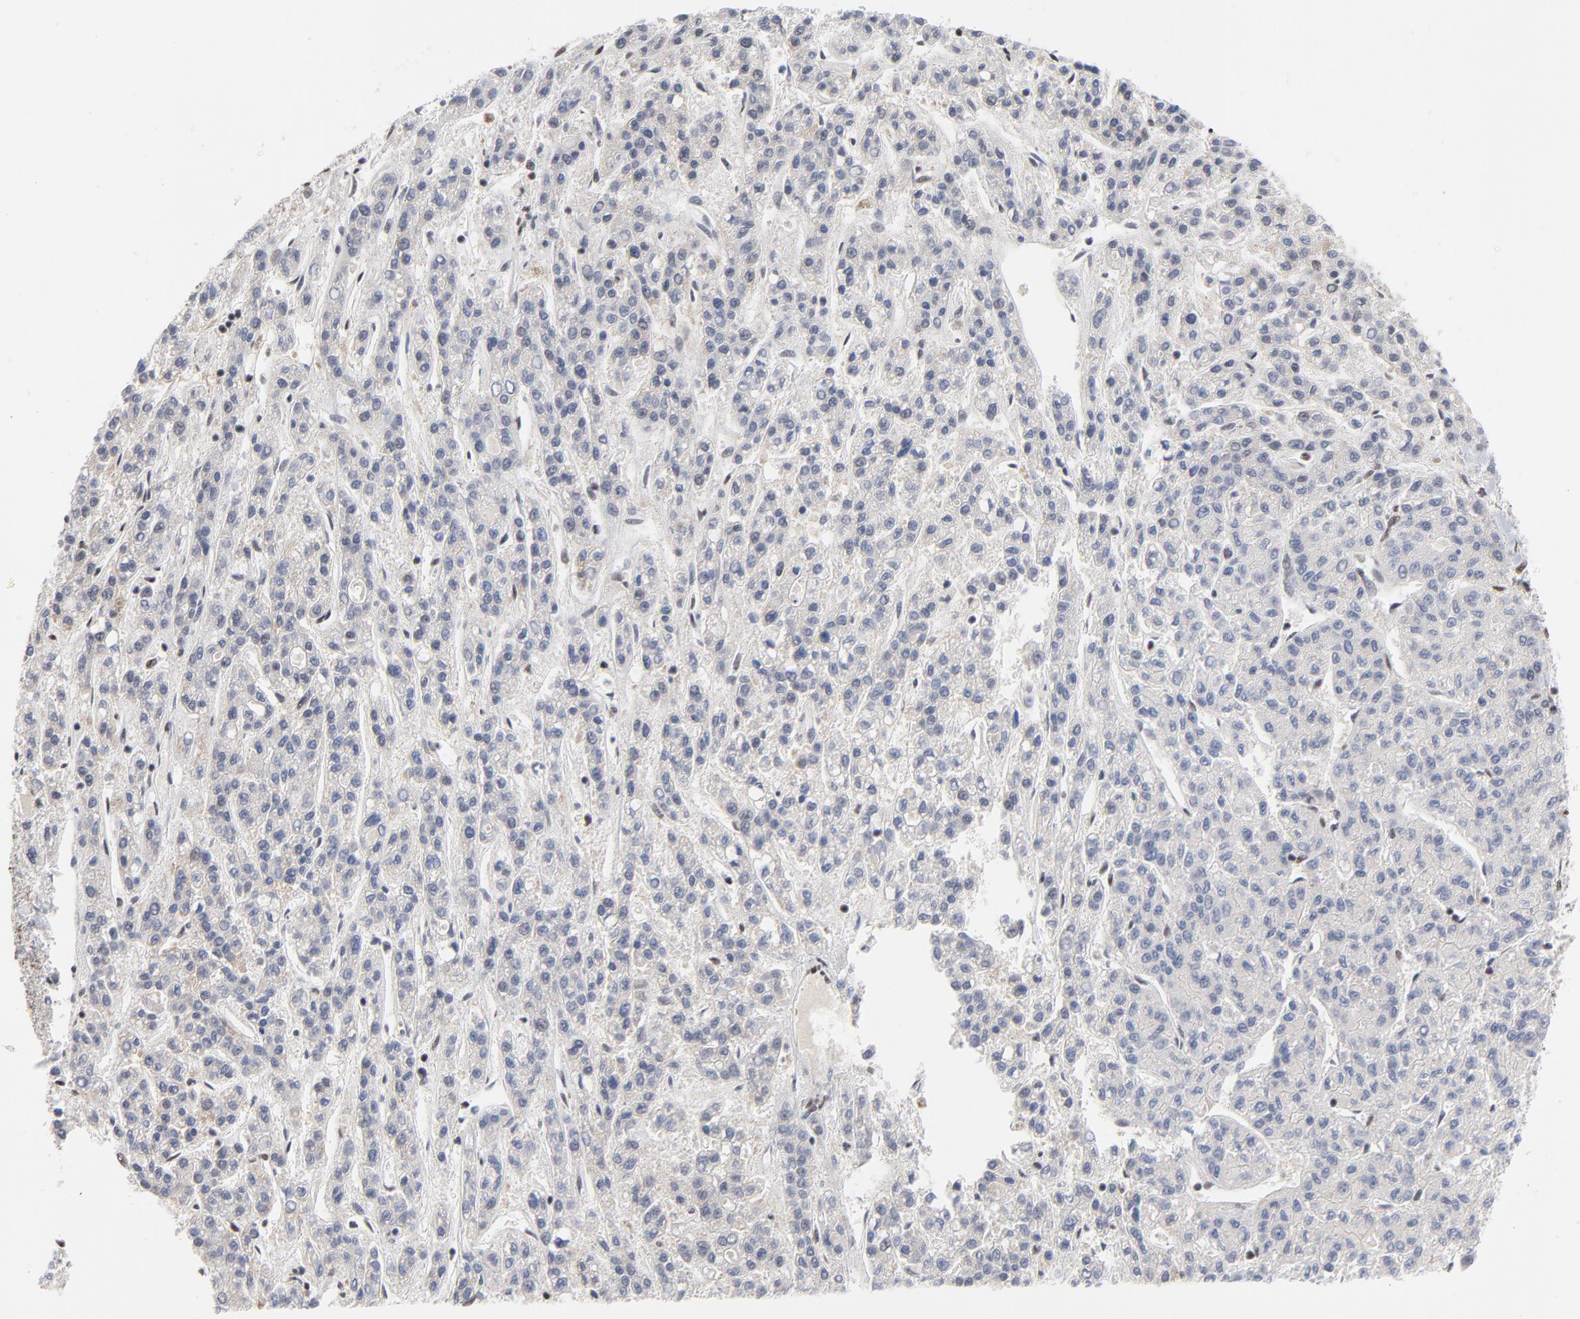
{"staining": {"intensity": "negative", "quantity": "none", "location": "none"}, "tissue": "liver cancer", "cell_type": "Tumor cells", "image_type": "cancer", "snomed": [{"axis": "morphology", "description": "Carcinoma, Hepatocellular, NOS"}, {"axis": "topography", "description": "Liver"}], "caption": "A histopathology image of human liver cancer is negative for staining in tumor cells.", "gene": "CREB1", "patient": {"sex": "male", "age": 70}}